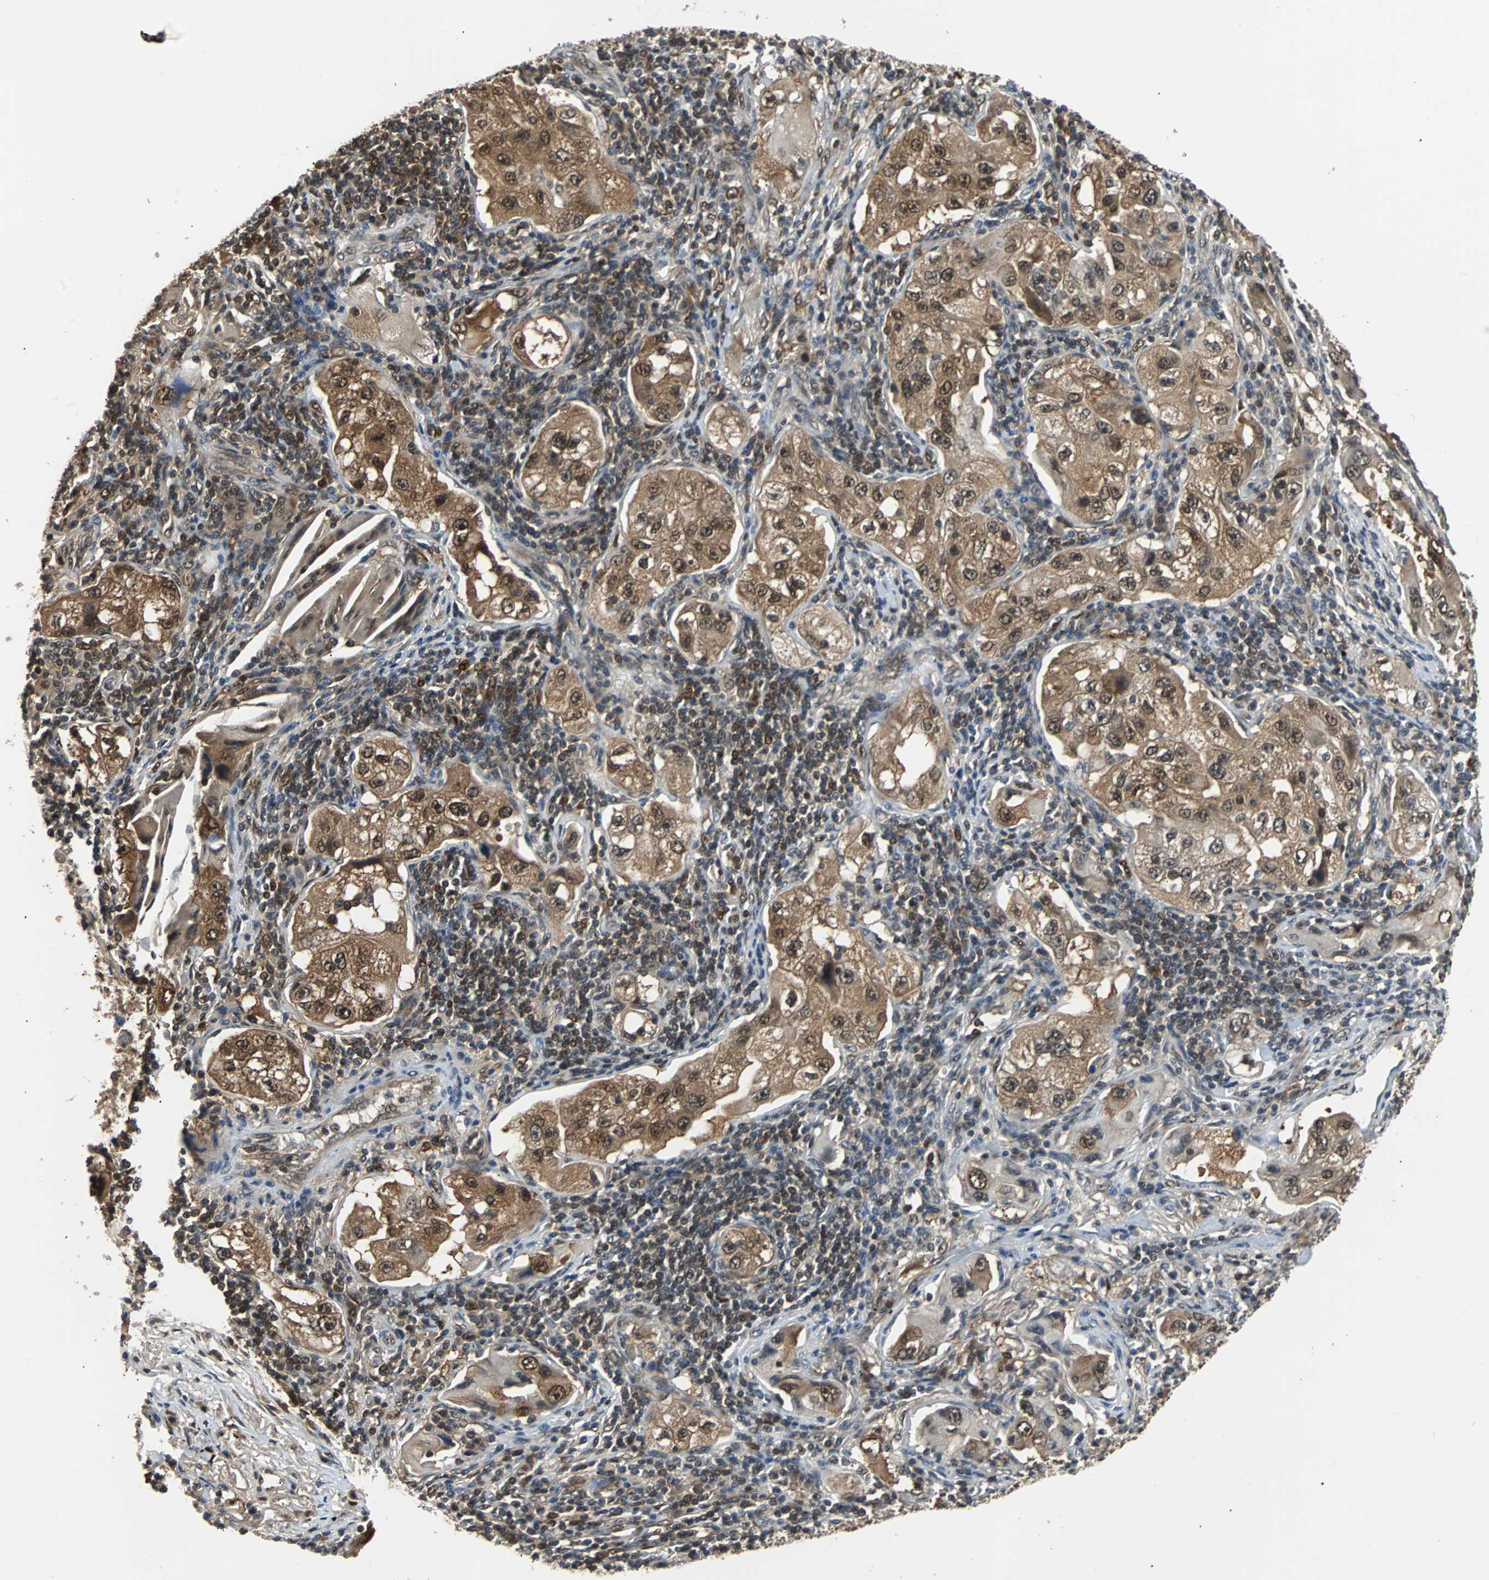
{"staining": {"intensity": "moderate", "quantity": ">75%", "location": "cytoplasmic/membranous,nuclear"}, "tissue": "lung cancer", "cell_type": "Tumor cells", "image_type": "cancer", "snomed": [{"axis": "morphology", "description": "Adenocarcinoma, NOS"}, {"axis": "topography", "description": "Lung"}], "caption": "IHC micrograph of human lung adenocarcinoma stained for a protein (brown), which shows medium levels of moderate cytoplasmic/membranous and nuclear positivity in about >75% of tumor cells.", "gene": "PRDX6", "patient": {"sex": "female", "age": 65}}